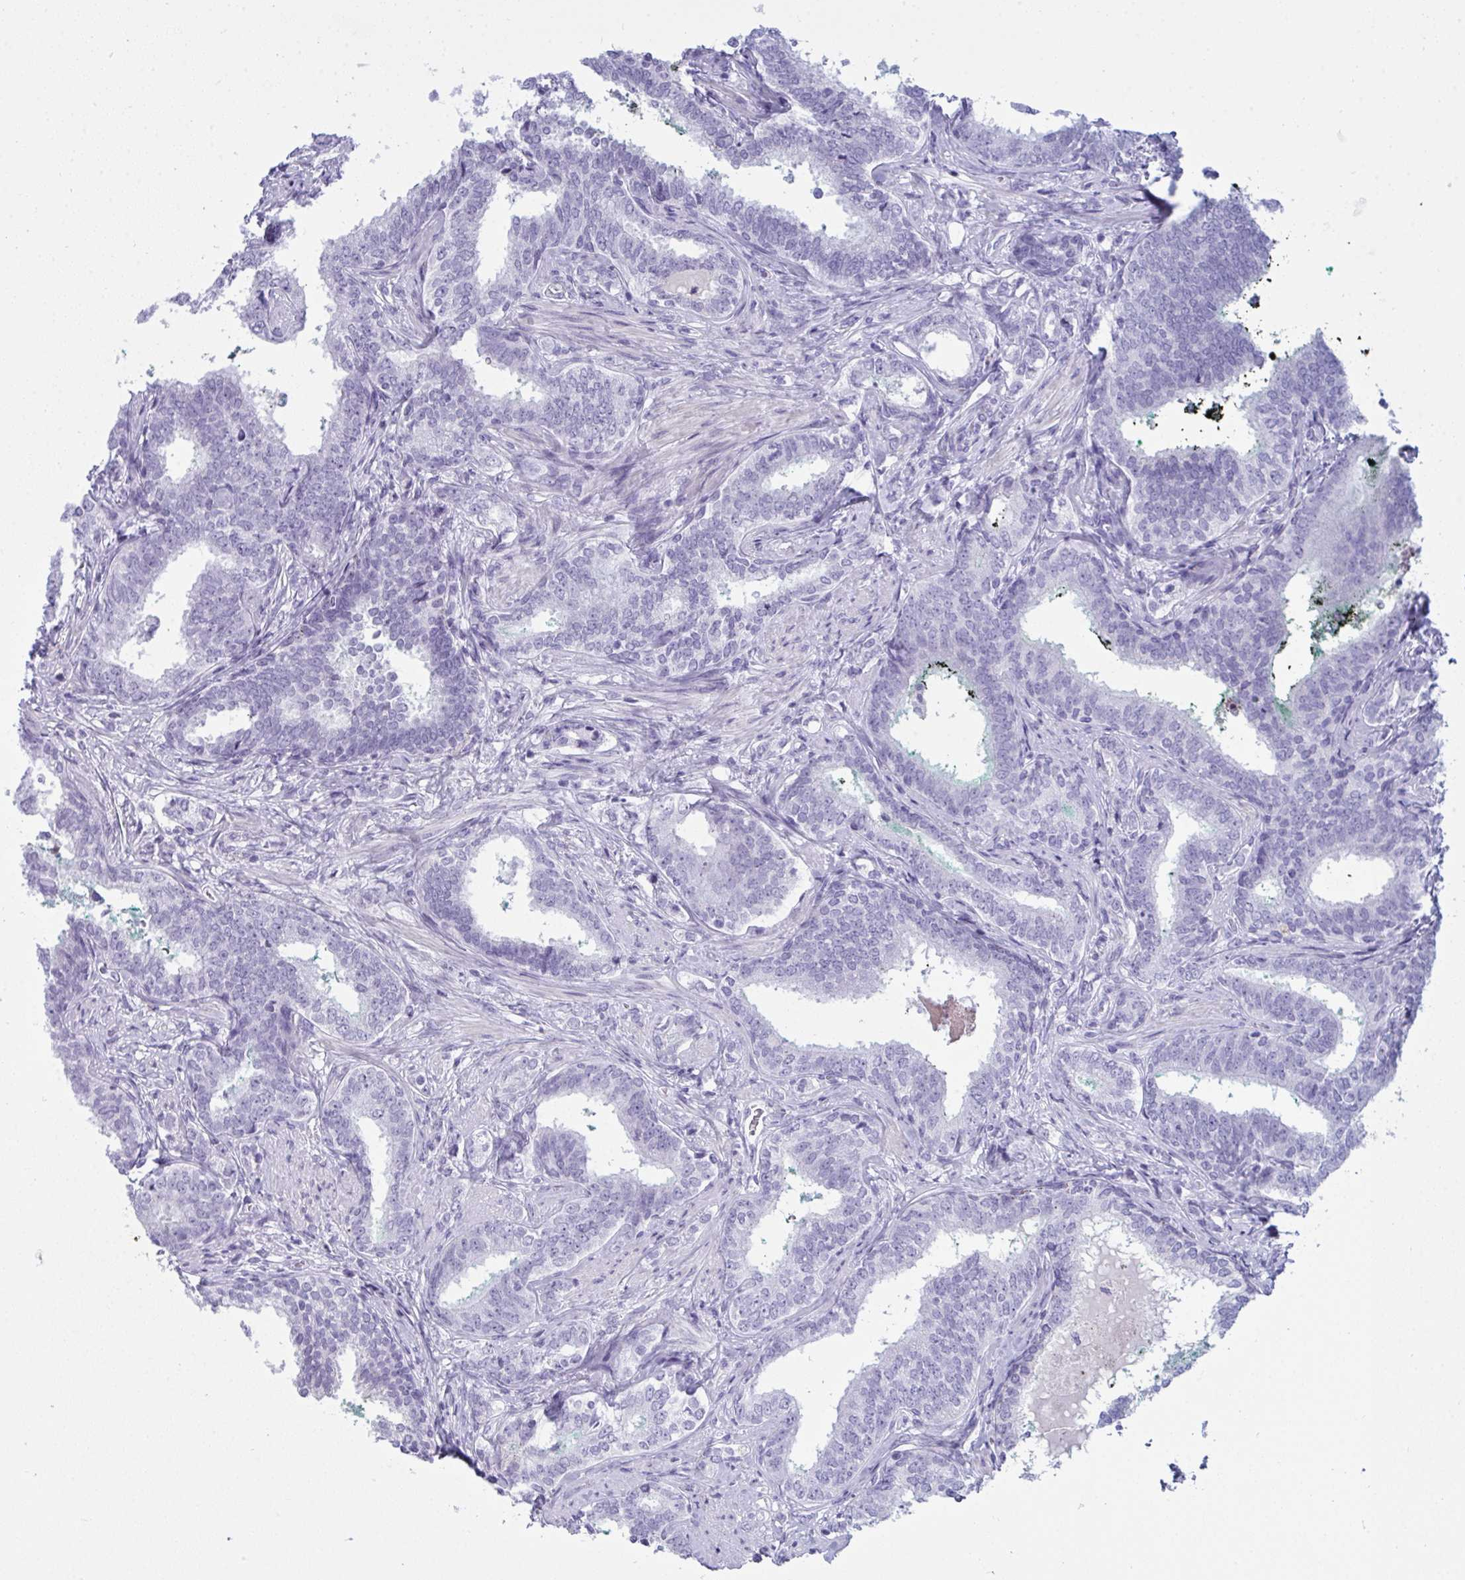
{"staining": {"intensity": "negative", "quantity": "none", "location": "none"}, "tissue": "prostate cancer", "cell_type": "Tumor cells", "image_type": "cancer", "snomed": [{"axis": "morphology", "description": "Adenocarcinoma, High grade"}, {"axis": "topography", "description": "Prostate"}], "caption": "A high-resolution image shows immunohistochemistry (IHC) staining of prostate cancer, which displays no significant staining in tumor cells.", "gene": "ARHGAP42", "patient": {"sex": "male", "age": 72}}